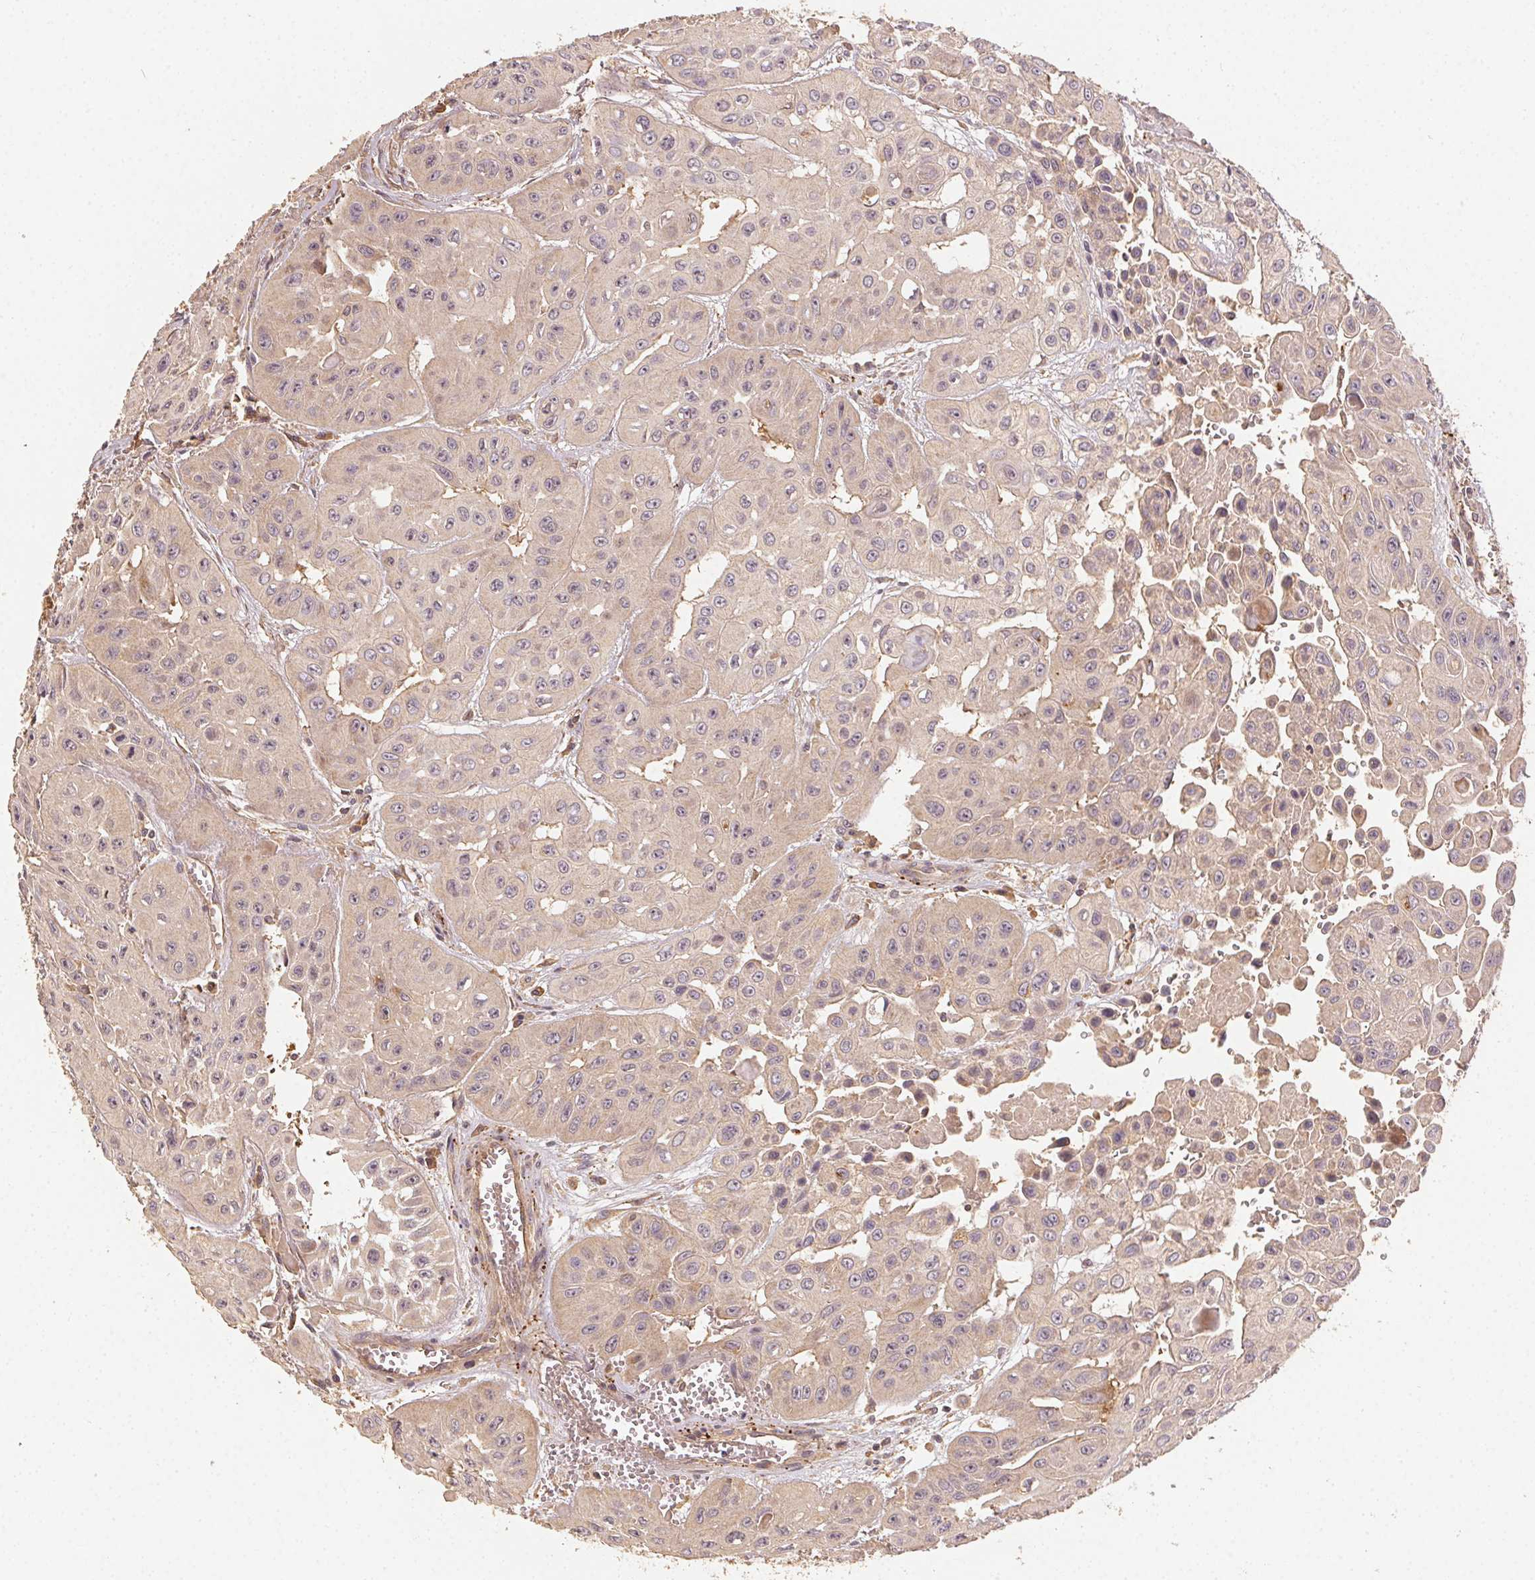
{"staining": {"intensity": "weak", "quantity": ">75%", "location": "cytoplasmic/membranous"}, "tissue": "head and neck cancer", "cell_type": "Tumor cells", "image_type": "cancer", "snomed": [{"axis": "morphology", "description": "Adenocarcinoma, NOS"}, {"axis": "topography", "description": "Head-Neck"}], "caption": "This is an image of immunohistochemistry (IHC) staining of adenocarcinoma (head and neck), which shows weak staining in the cytoplasmic/membranous of tumor cells.", "gene": "RALA", "patient": {"sex": "male", "age": 73}}